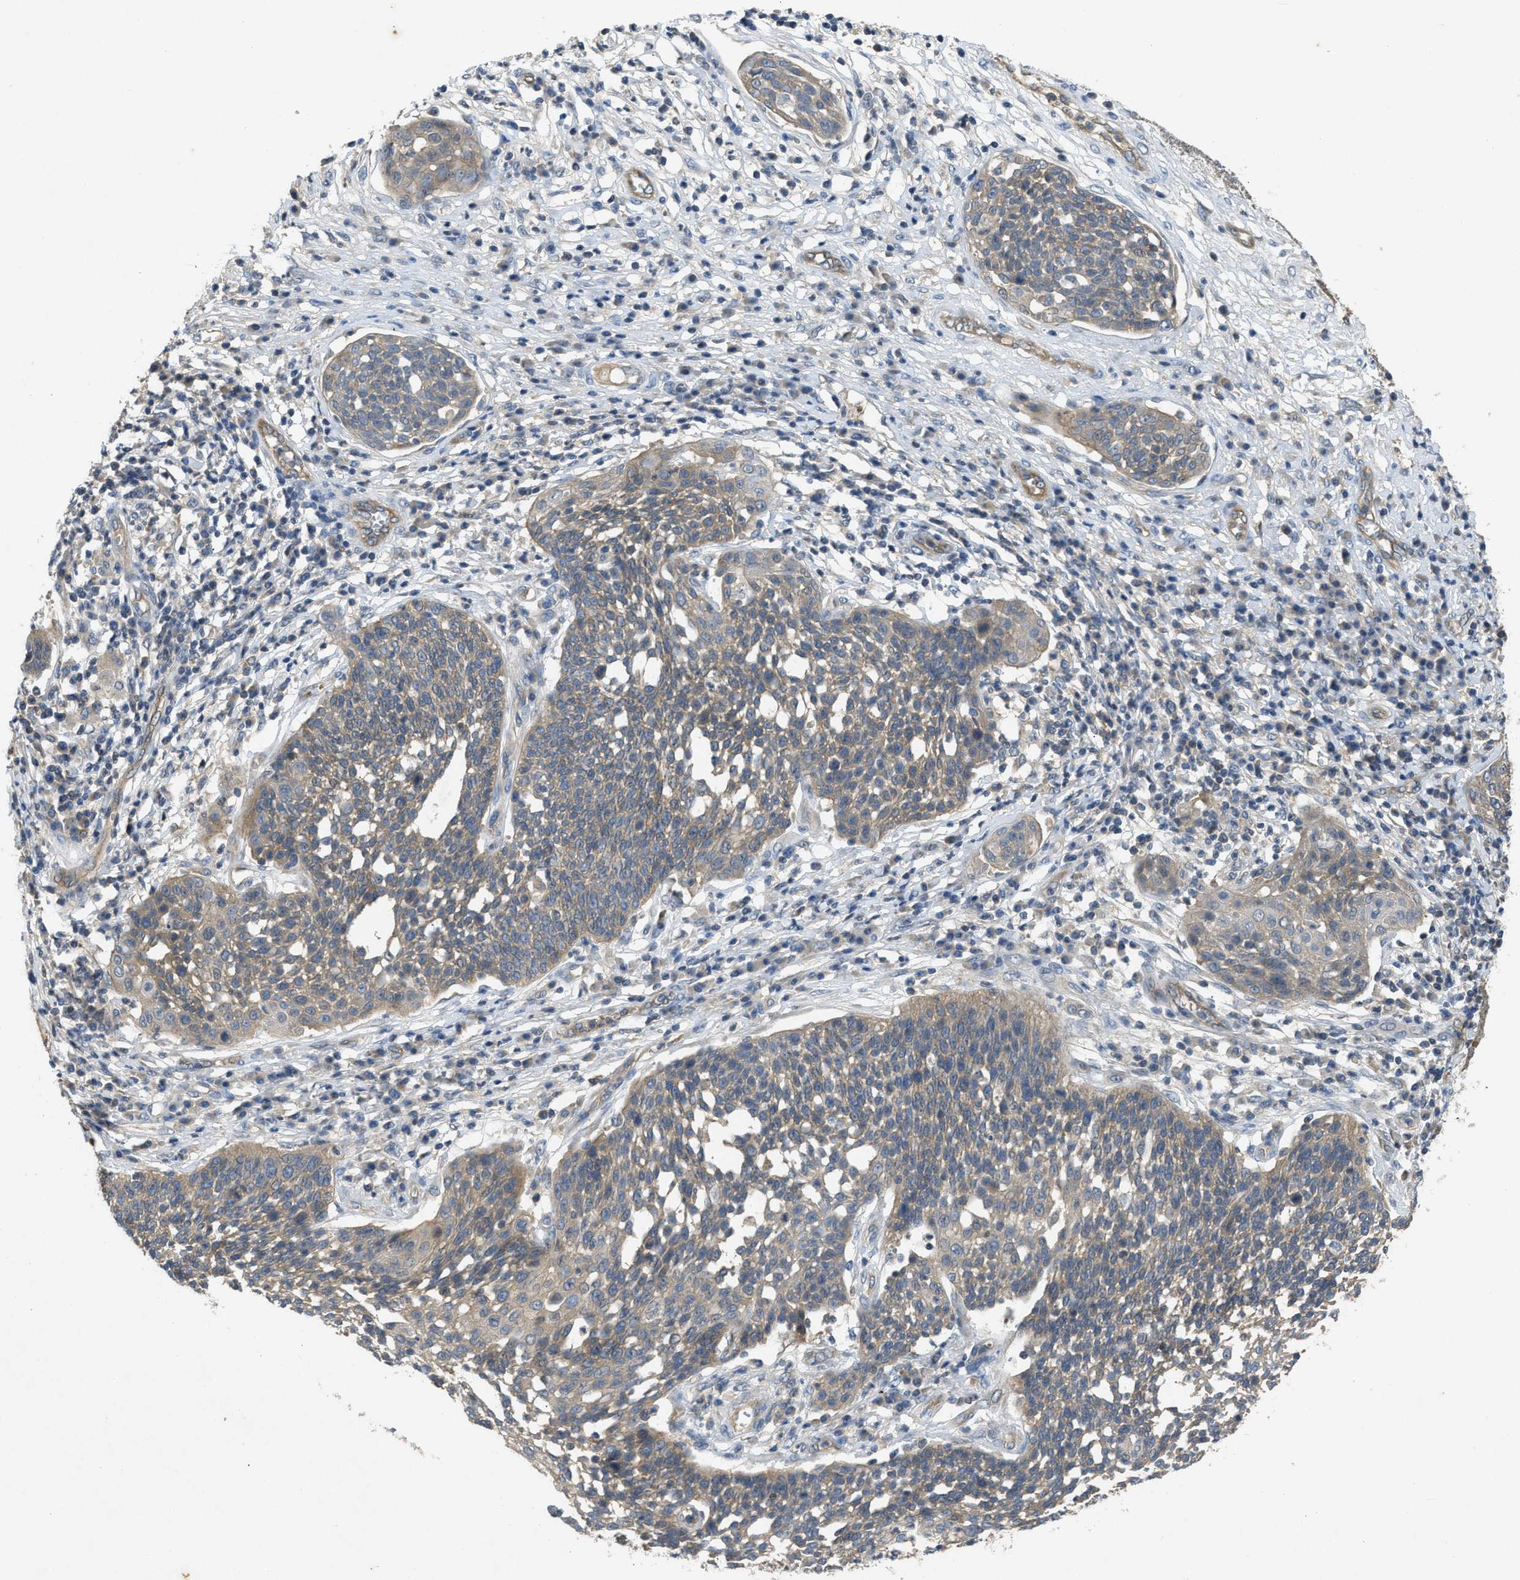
{"staining": {"intensity": "weak", "quantity": "25%-75%", "location": "cytoplasmic/membranous"}, "tissue": "cervical cancer", "cell_type": "Tumor cells", "image_type": "cancer", "snomed": [{"axis": "morphology", "description": "Squamous cell carcinoma, NOS"}, {"axis": "topography", "description": "Cervix"}], "caption": "Cervical cancer stained for a protein demonstrates weak cytoplasmic/membranous positivity in tumor cells.", "gene": "PPP3CA", "patient": {"sex": "female", "age": 34}}